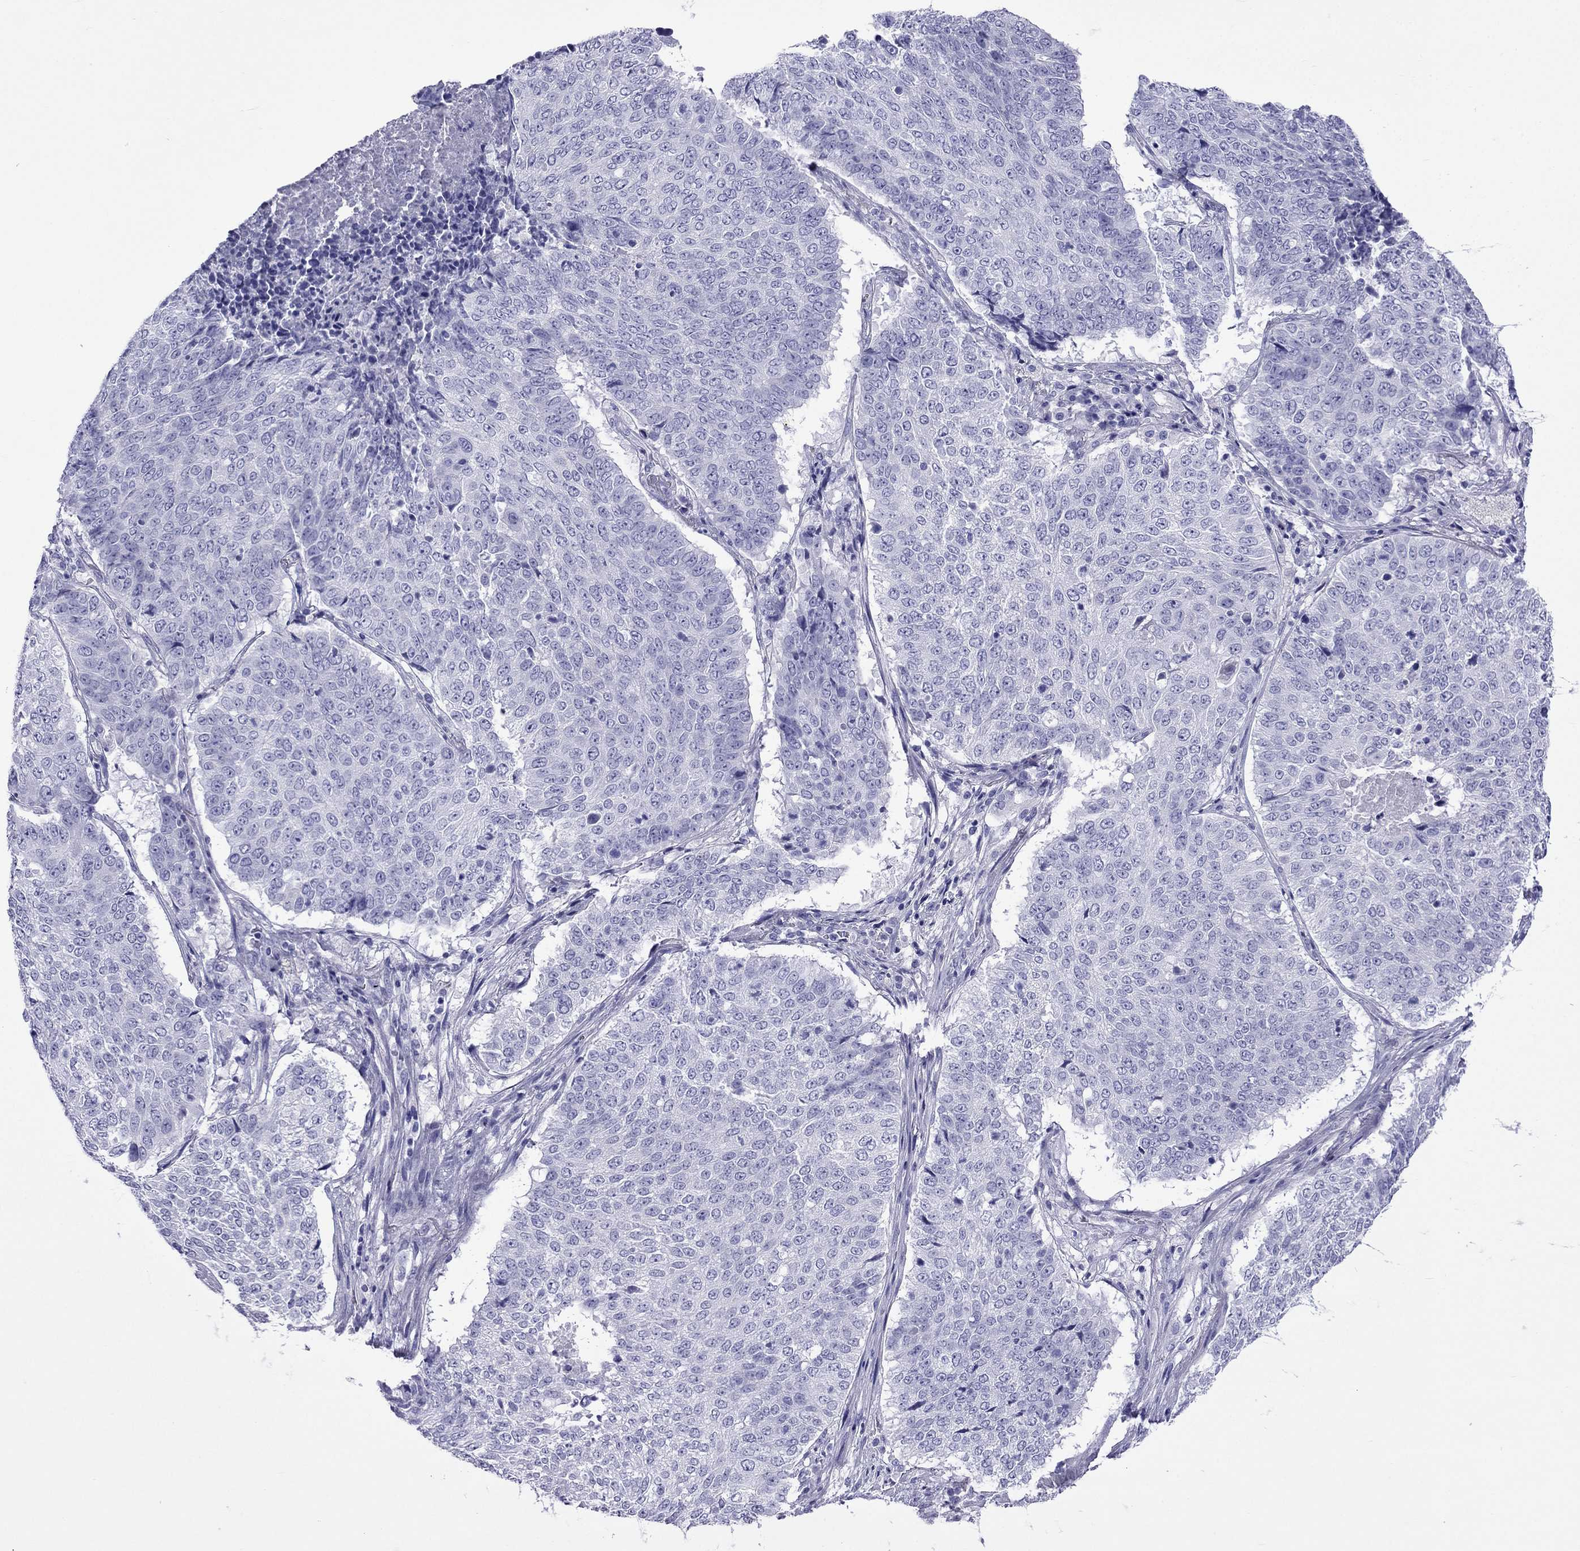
{"staining": {"intensity": "negative", "quantity": "none", "location": "none"}, "tissue": "lung cancer", "cell_type": "Tumor cells", "image_type": "cancer", "snomed": [{"axis": "morphology", "description": "Squamous cell carcinoma, NOS"}, {"axis": "topography", "description": "Lung"}], "caption": "Photomicrograph shows no significant protein staining in tumor cells of squamous cell carcinoma (lung). (Stains: DAB IHC with hematoxylin counter stain, Microscopy: brightfield microscopy at high magnification).", "gene": "ARR3", "patient": {"sex": "male", "age": 64}}